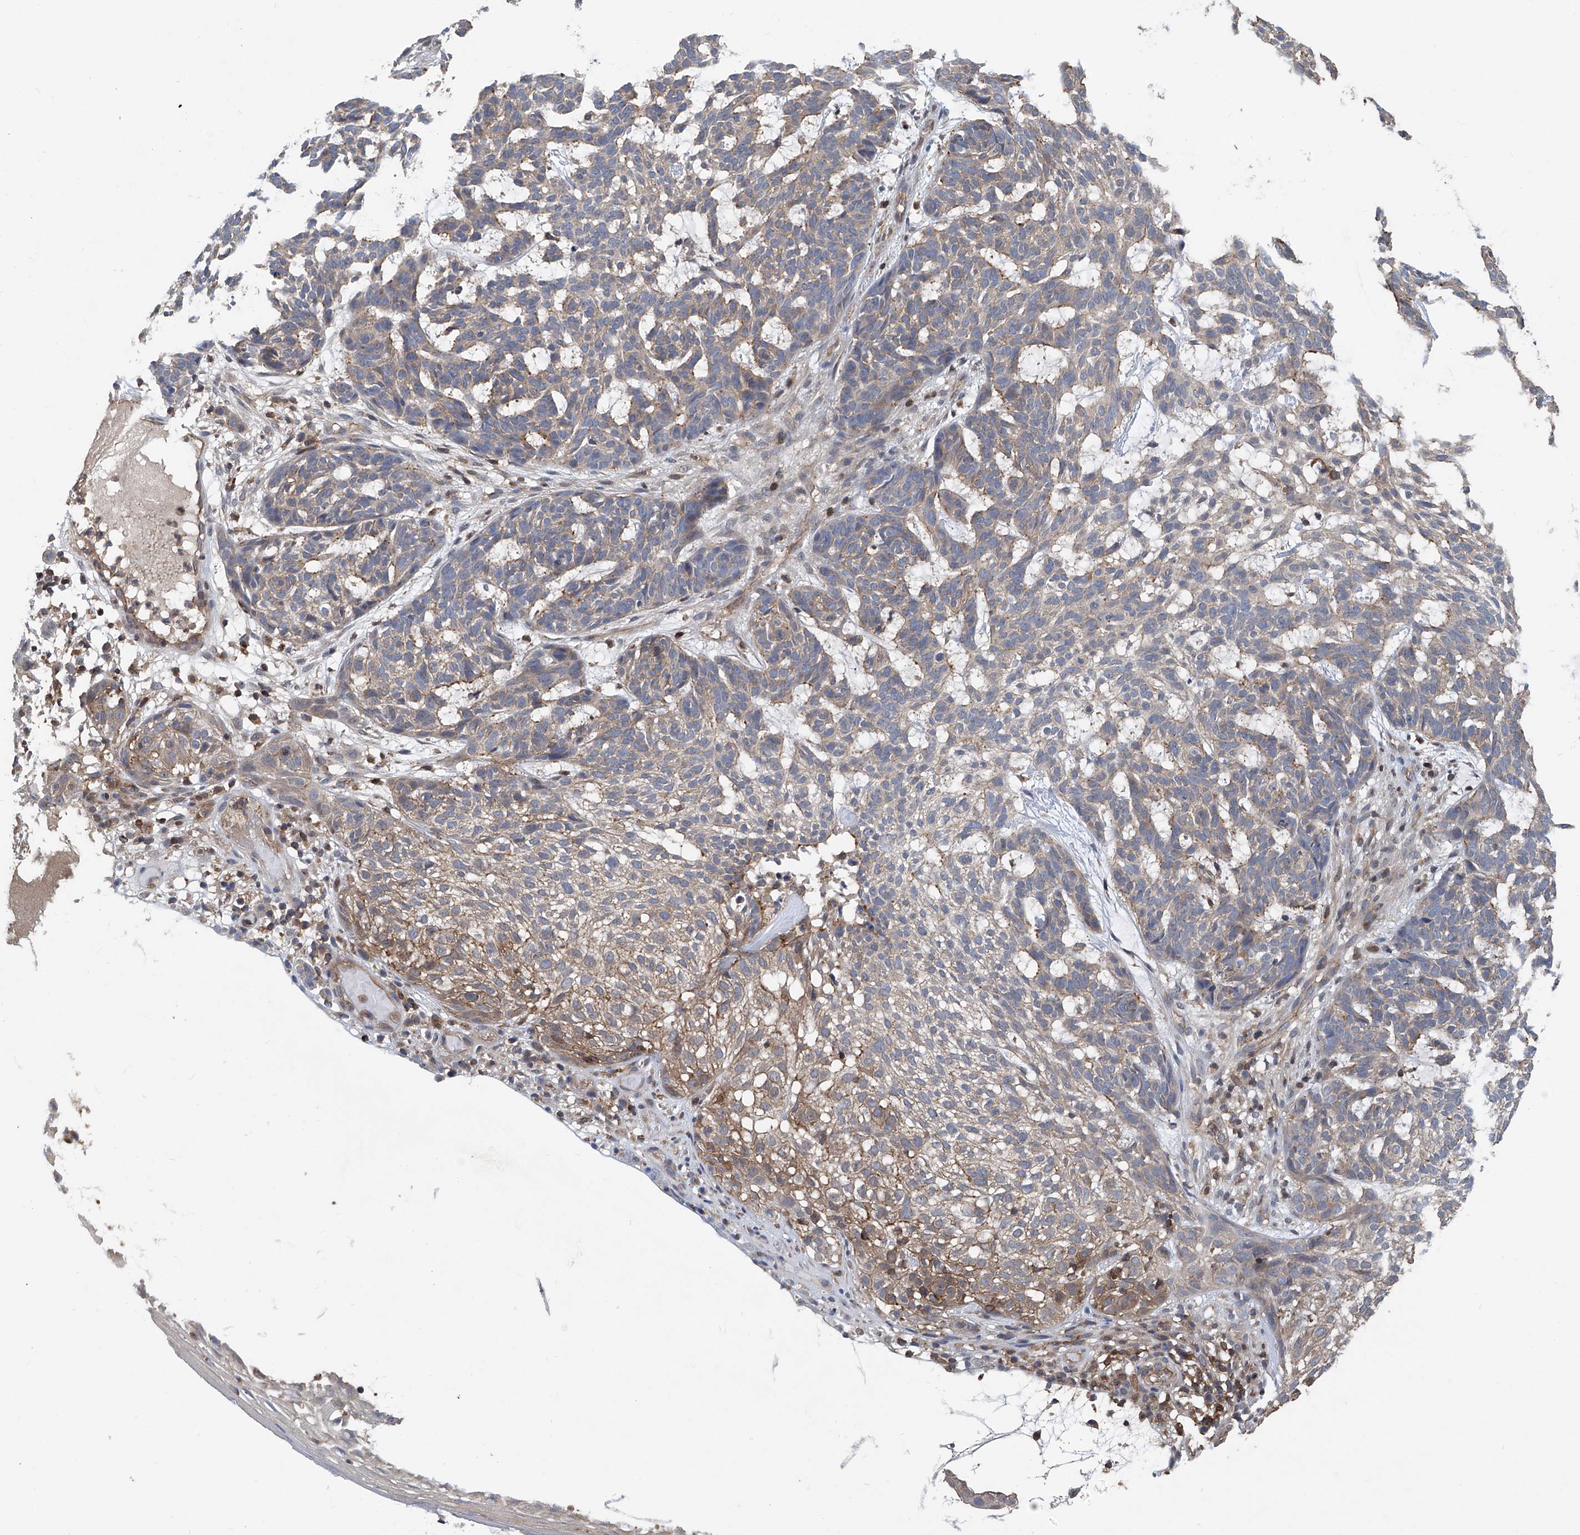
{"staining": {"intensity": "moderate", "quantity": "25%-75%", "location": "cytoplasmic/membranous"}, "tissue": "skin cancer", "cell_type": "Tumor cells", "image_type": "cancer", "snomed": [{"axis": "morphology", "description": "Basal cell carcinoma"}, {"axis": "topography", "description": "Skin"}], "caption": "Skin cancer stained with a protein marker reveals moderate staining in tumor cells.", "gene": "TRIM38", "patient": {"sex": "male", "age": 85}}